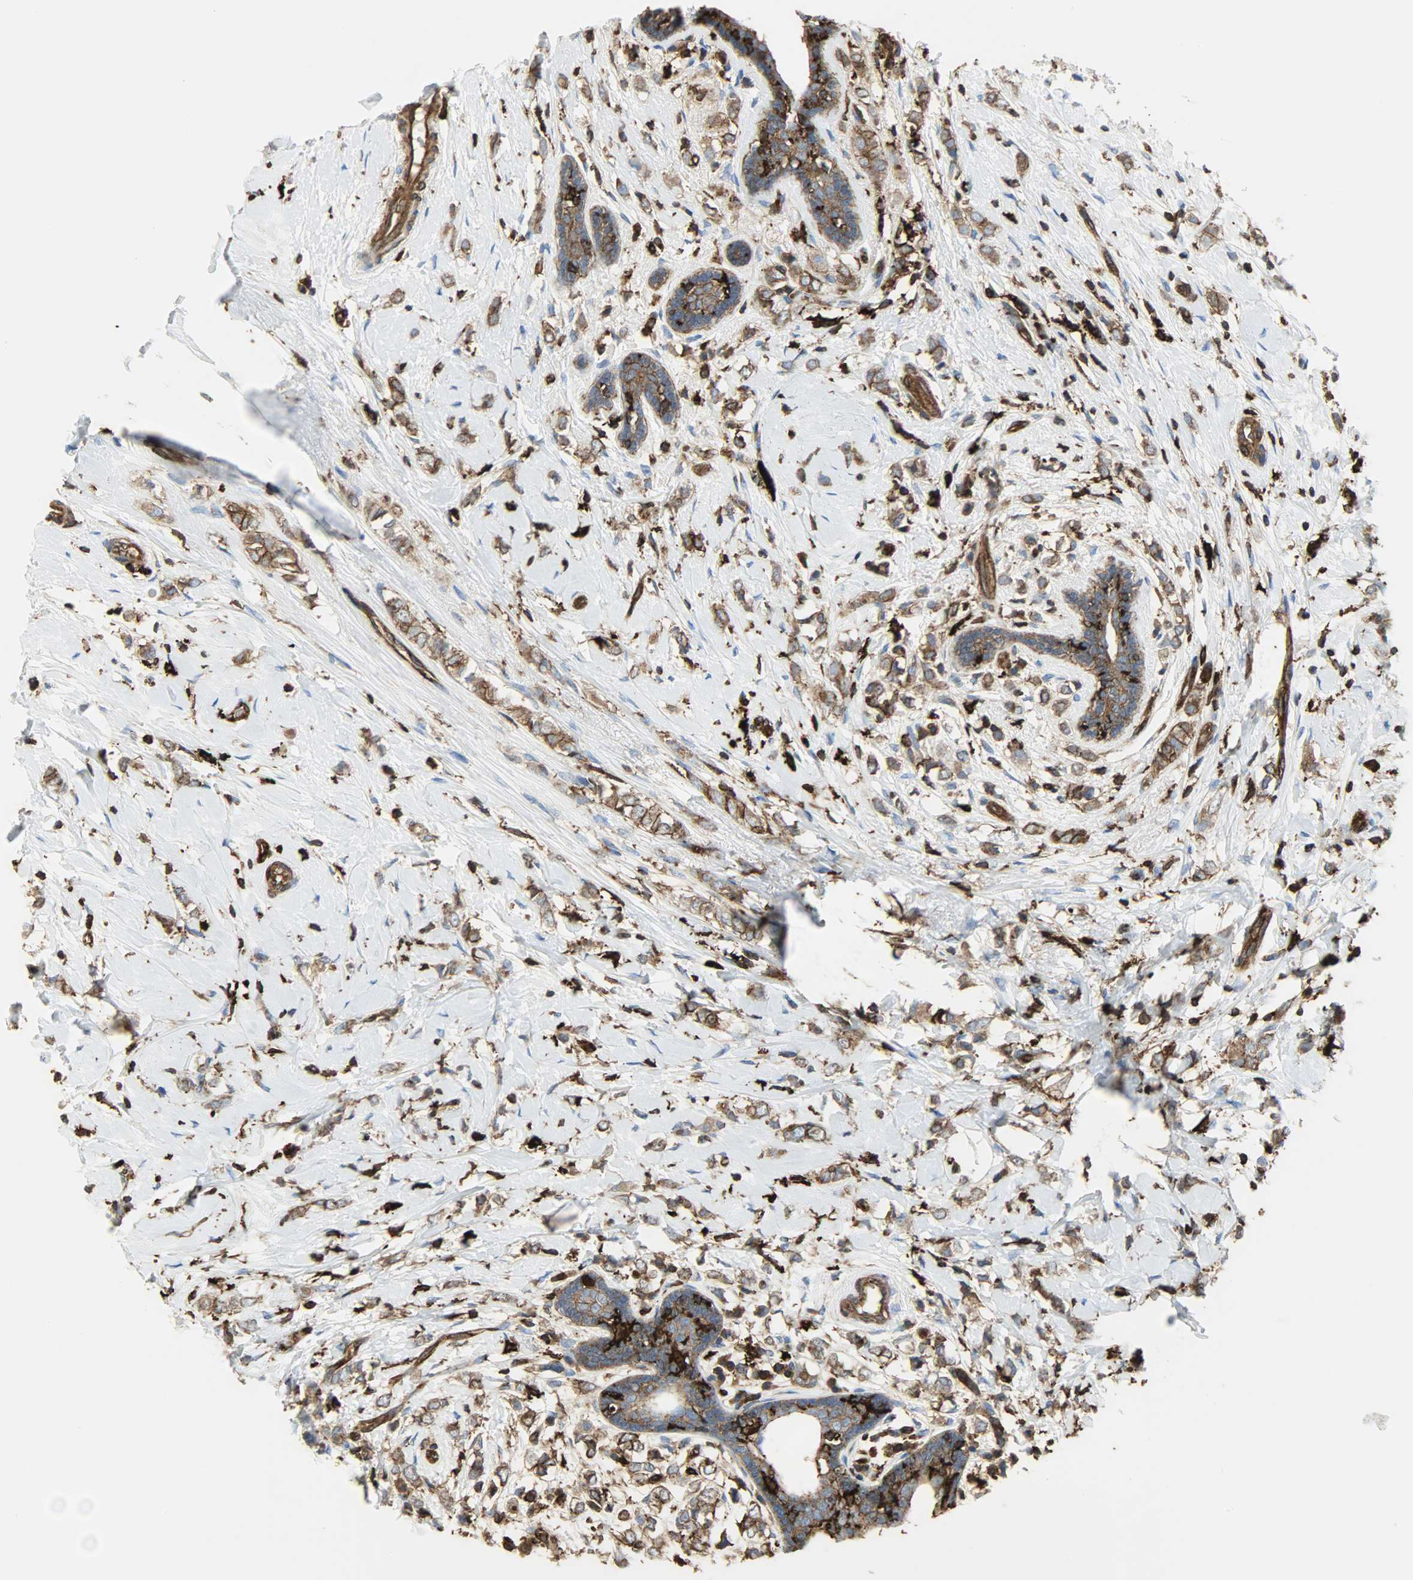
{"staining": {"intensity": "strong", "quantity": ">75%", "location": "cytoplasmic/membranous"}, "tissue": "breast cancer", "cell_type": "Tumor cells", "image_type": "cancer", "snomed": [{"axis": "morphology", "description": "Normal tissue, NOS"}, {"axis": "morphology", "description": "Lobular carcinoma"}, {"axis": "topography", "description": "Breast"}], "caption": "Tumor cells display strong cytoplasmic/membranous expression in approximately >75% of cells in breast lobular carcinoma.", "gene": "VASP", "patient": {"sex": "female", "age": 47}}